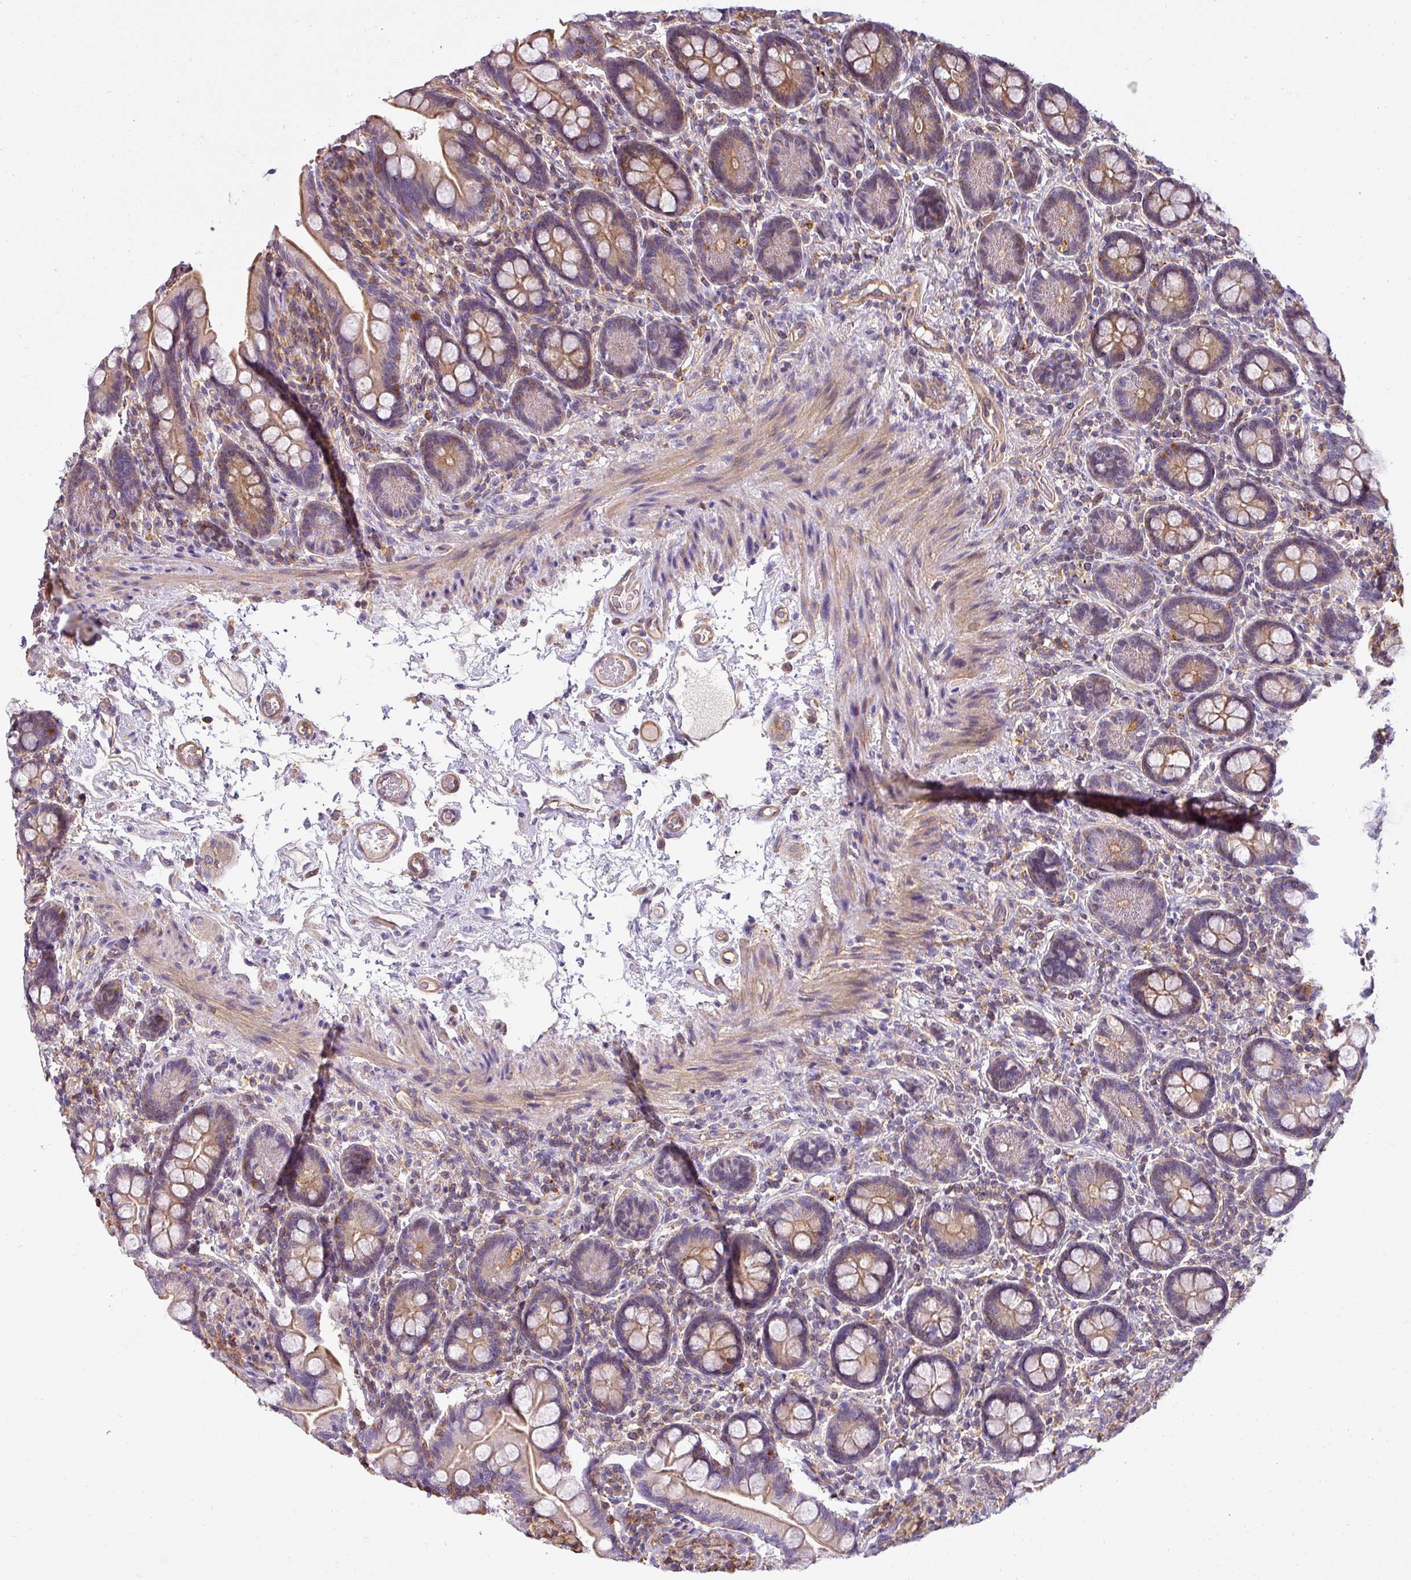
{"staining": {"intensity": "weak", "quantity": ">75%", "location": "cytoplasmic/membranous"}, "tissue": "small intestine", "cell_type": "Glandular cells", "image_type": "normal", "snomed": [{"axis": "morphology", "description": "Normal tissue, NOS"}, {"axis": "topography", "description": "Small intestine"}], "caption": "An IHC histopathology image of normal tissue is shown. Protein staining in brown labels weak cytoplasmic/membranous positivity in small intestine within glandular cells.", "gene": "ZNF835", "patient": {"sex": "female", "age": 64}}